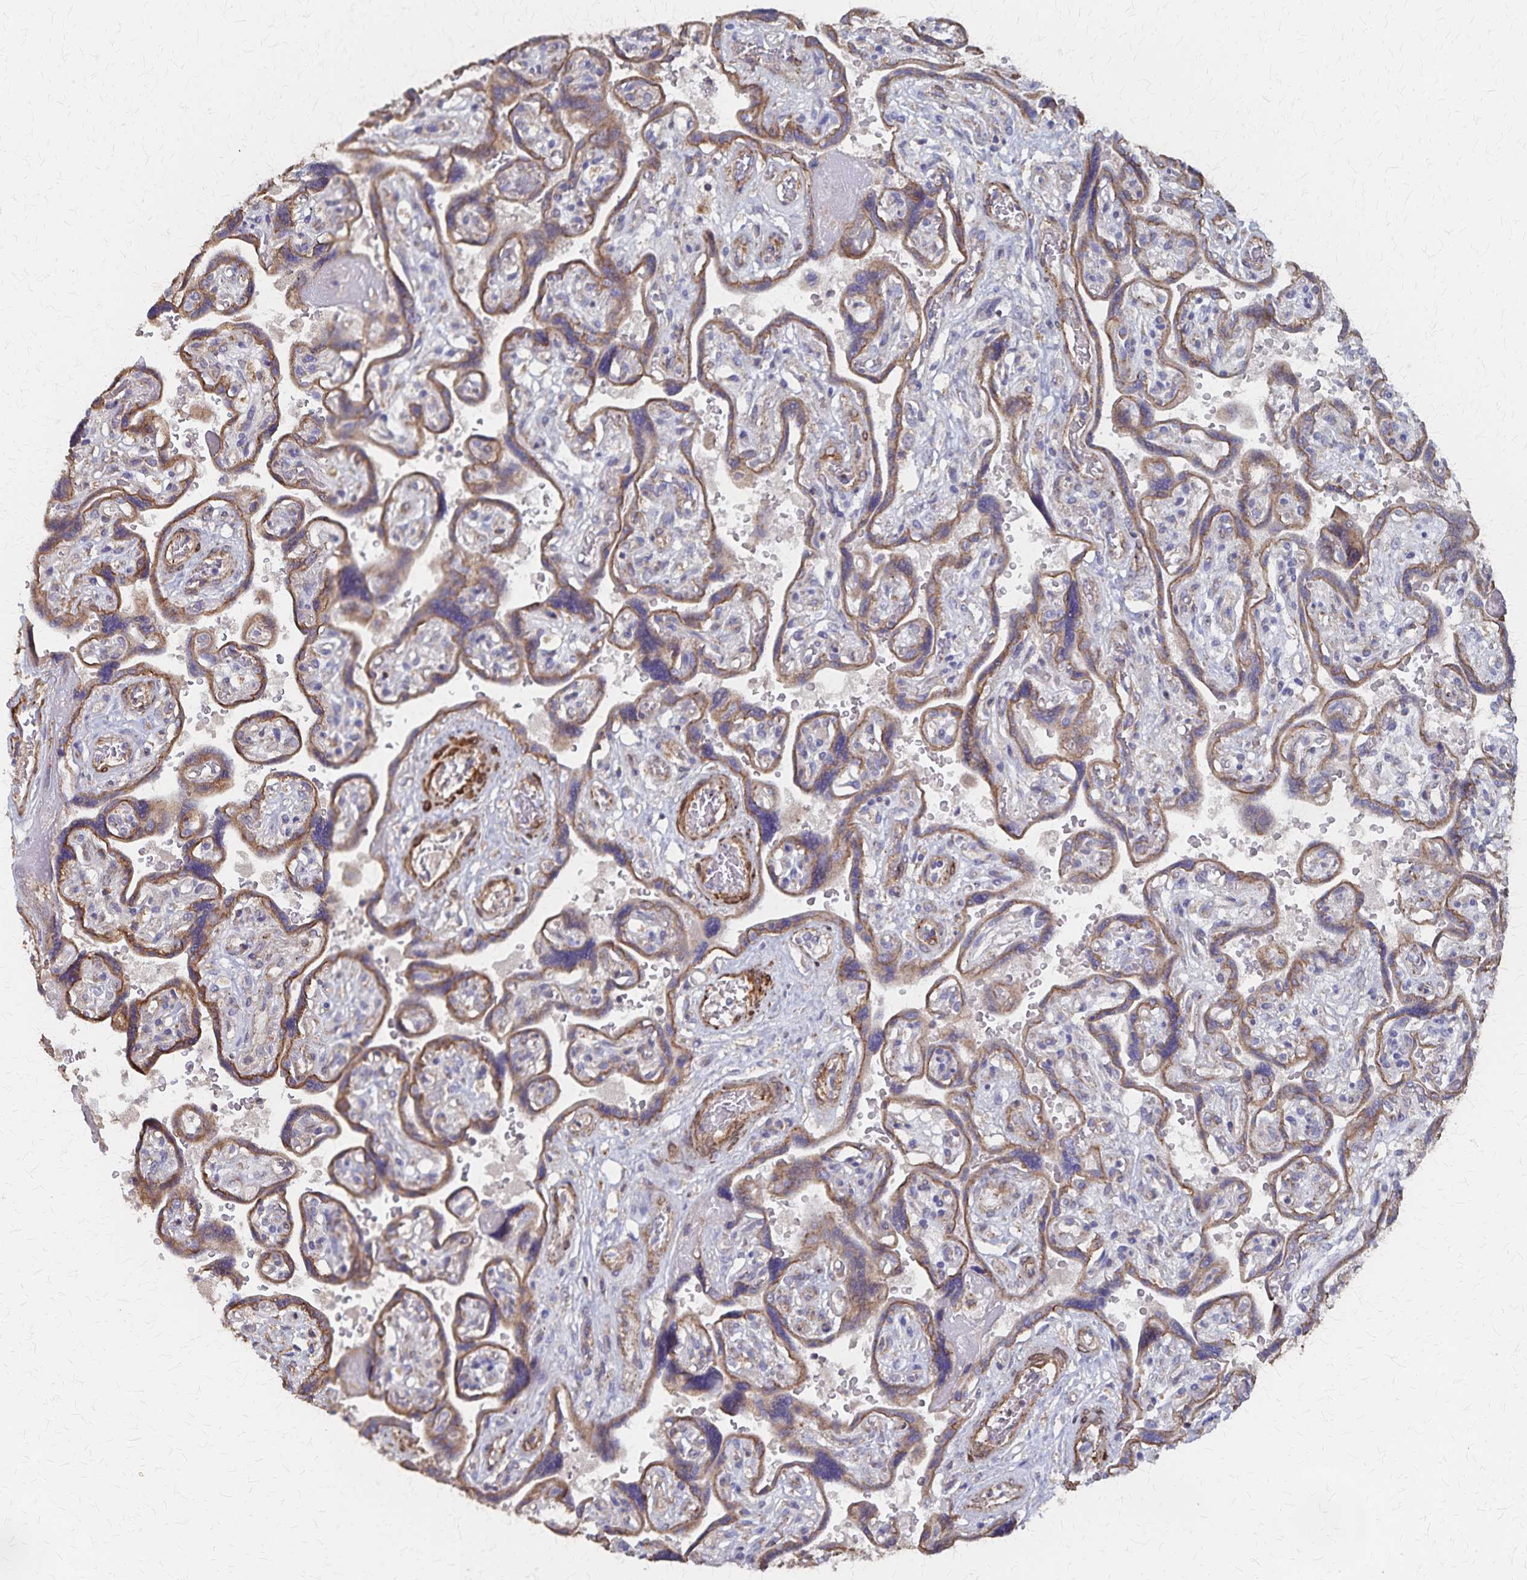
{"staining": {"intensity": "weak", "quantity": ">75%", "location": "cytoplasmic/membranous"}, "tissue": "placenta", "cell_type": "Decidual cells", "image_type": "normal", "snomed": [{"axis": "morphology", "description": "Normal tissue, NOS"}, {"axis": "topography", "description": "Placenta"}], "caption": "Immunohistochemical staining of unremarkable placenta reveals >75% levels of weak cytoplasmic/membranous protein expression in about >75% of decidual cells.", "gene": "PGAP2", "patient": {"sex": "female", "age": 32}}